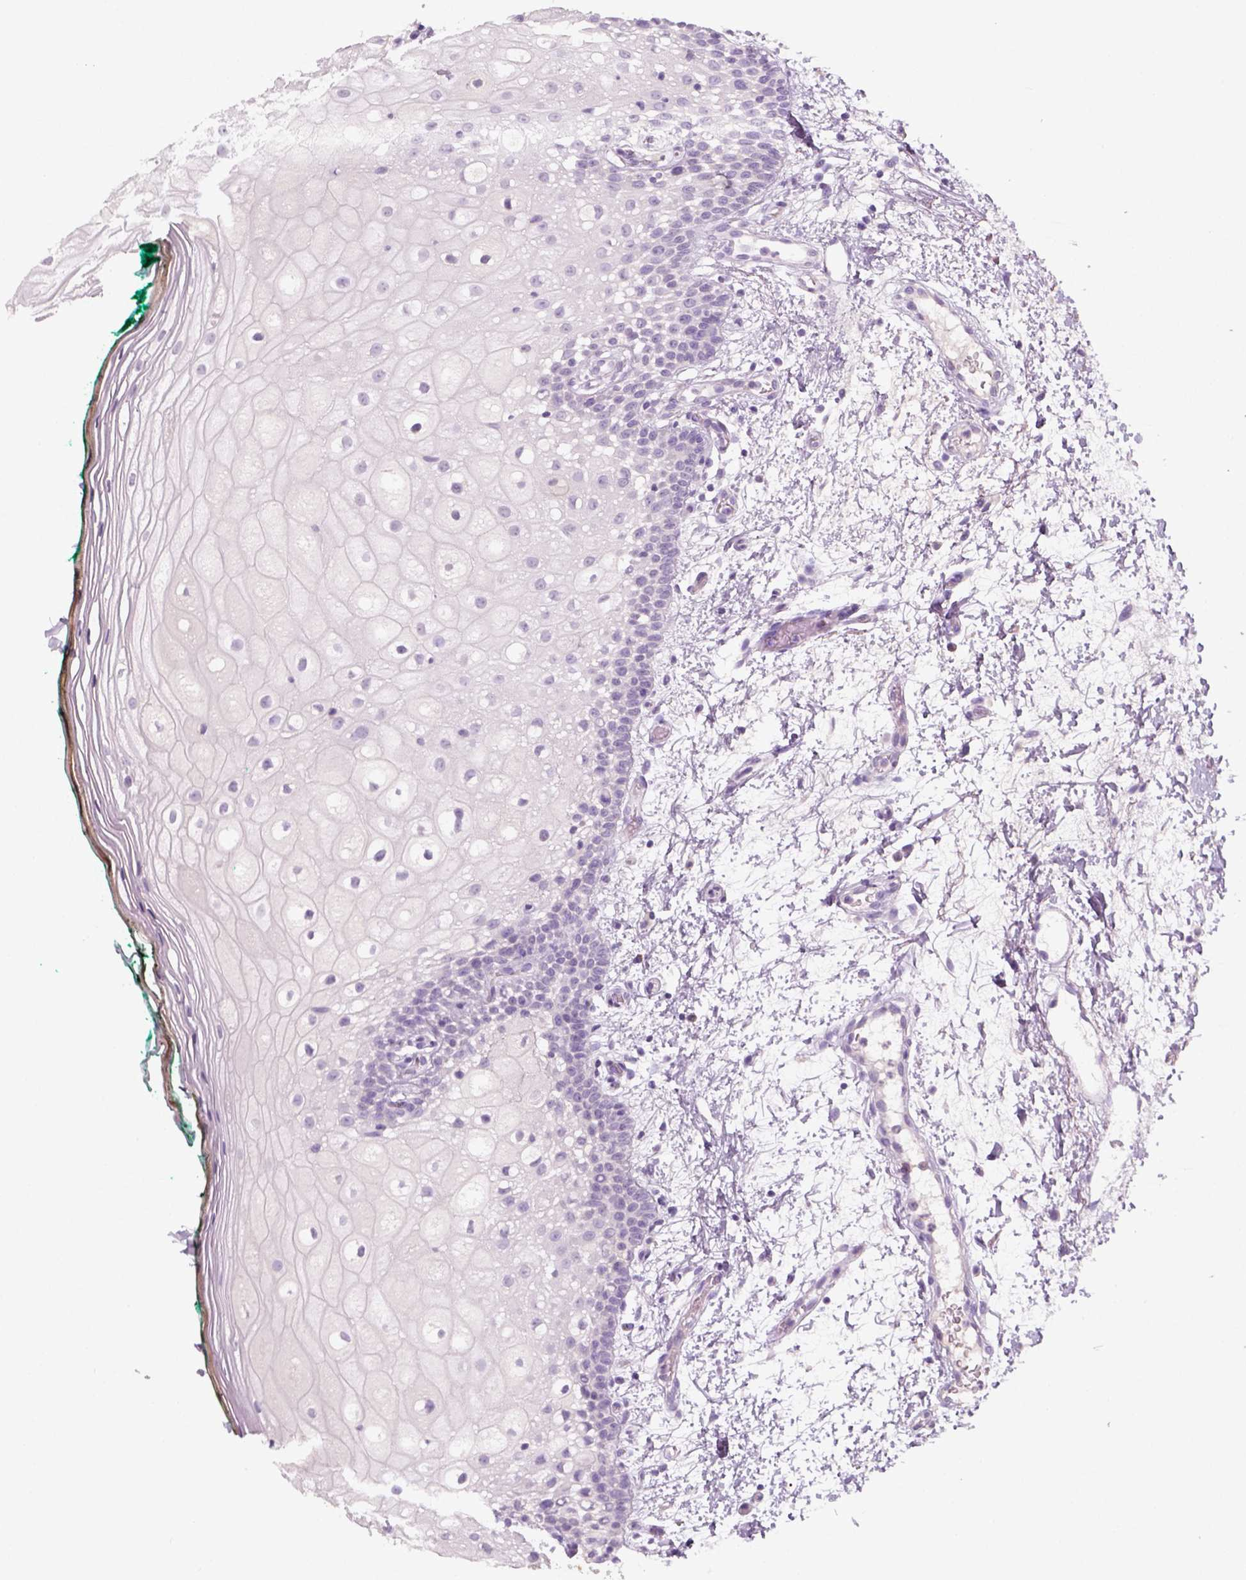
{"staining": {"intensity": "negative", "quantity": "none", "location": "none"}, "tissue": "oral mucosa", "cell_type": "Squamous epithelial cells", "image_type": "normal", "snomed": [{"axis": "morphology", "description": "Normal tissue, NOS"}, {"axis": "topography", "description": "Oral tissue"}], "caption": "Human oral mucosa stained for a protein using IHC displays no staining in squamous epithelial cells.", "gene": "KRT25", "patient": {"sex": "female", "age": 83}}